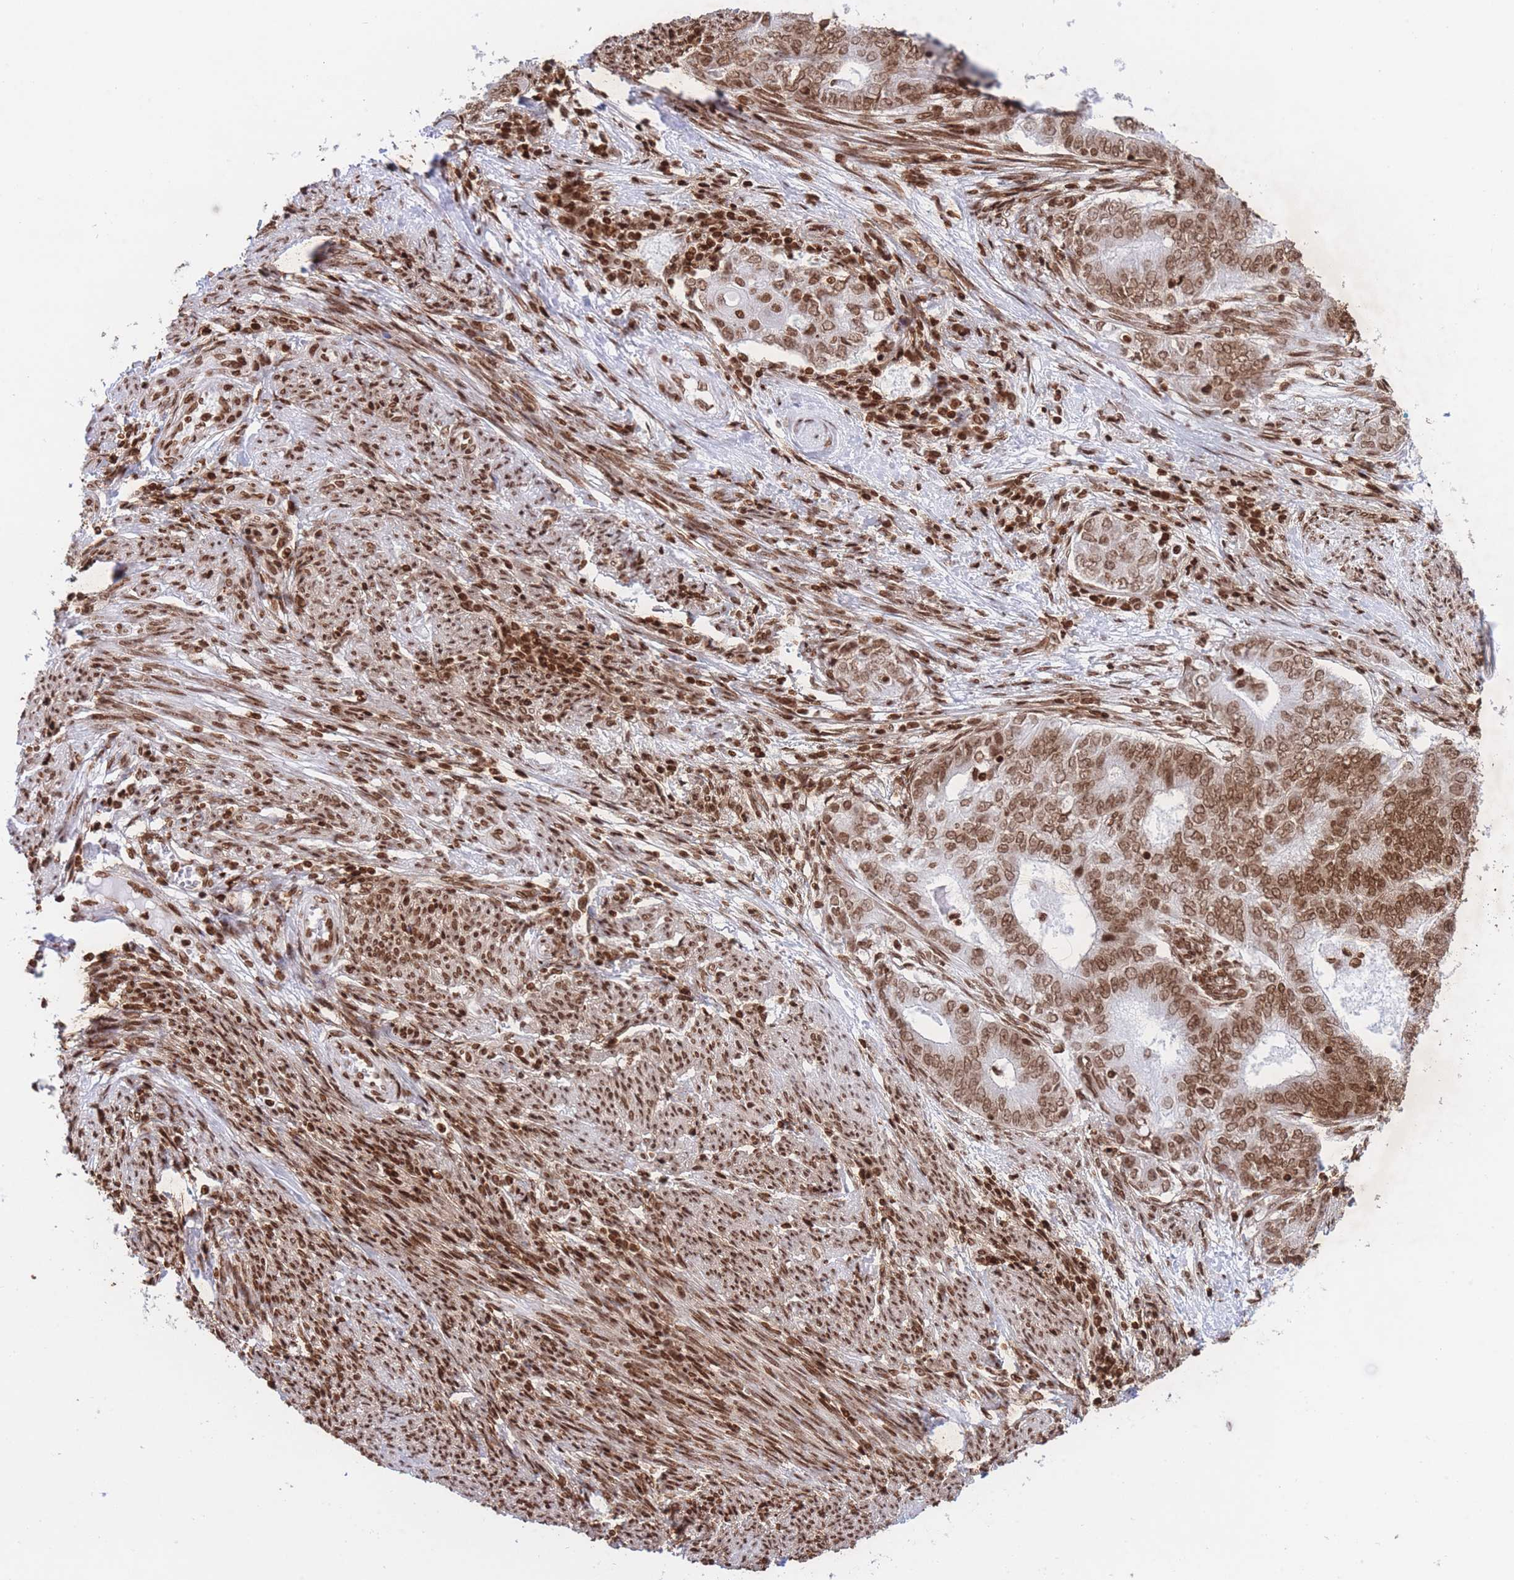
{"staining": {"intensity": "moderate", "quantity": ">75%", "location": "nuclear"}, "tissue": "endometrial cancer", "cell_type": "Tumor cells", "image_type": "cancer", "snomed": [{"axis": "morphology", "description": "Adenocarcinoma, NOS"}, {"axis": "topography", "description": "Endometrium"}], "caption": "Protein analysis of endometrial cancer tissue shows moderate nuclear positivity in approximately >75% of tumor cells.", "gene": "H2BC11", "patient": {"sex": "female", "age": 62}}